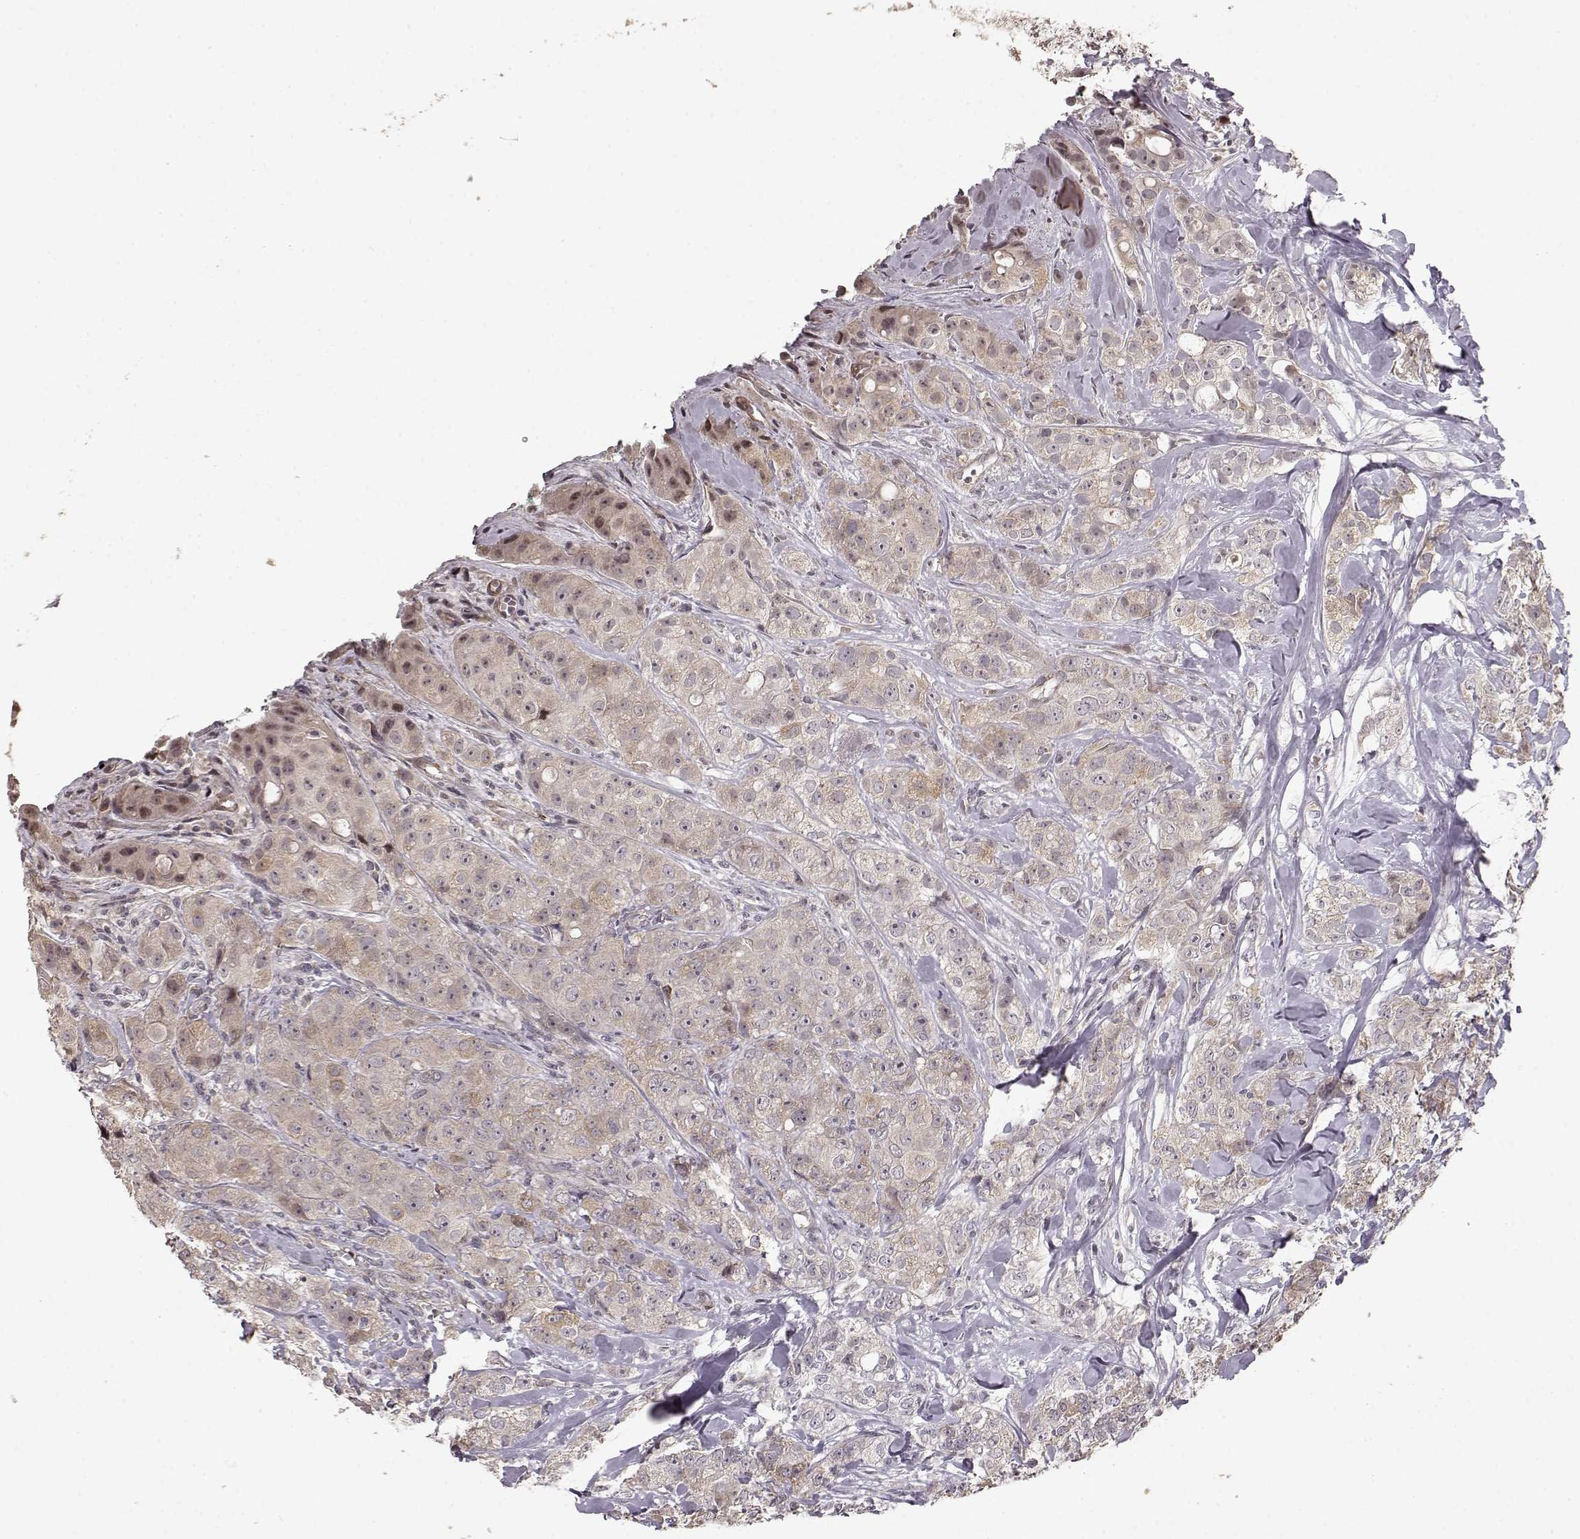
{"staining": {"intensity": "weak", "quantity": "<25%", "location": "cytoplasmic/membranous"}, "tissue": "breast cancer", "cell_type": "Tumor cells", "image_type": "cancer", "snomed": [{"axis": "morphology", "description": "Duct carcinoma"}, {"axis": "topography", "description": "Breast"}], "caption": "The micrograph reveals no significant staining in tumor cells of breast infiltrating ductal carcinoma.", "gene": "BACH2", "patient": {"sex": "female", "age": 43}}